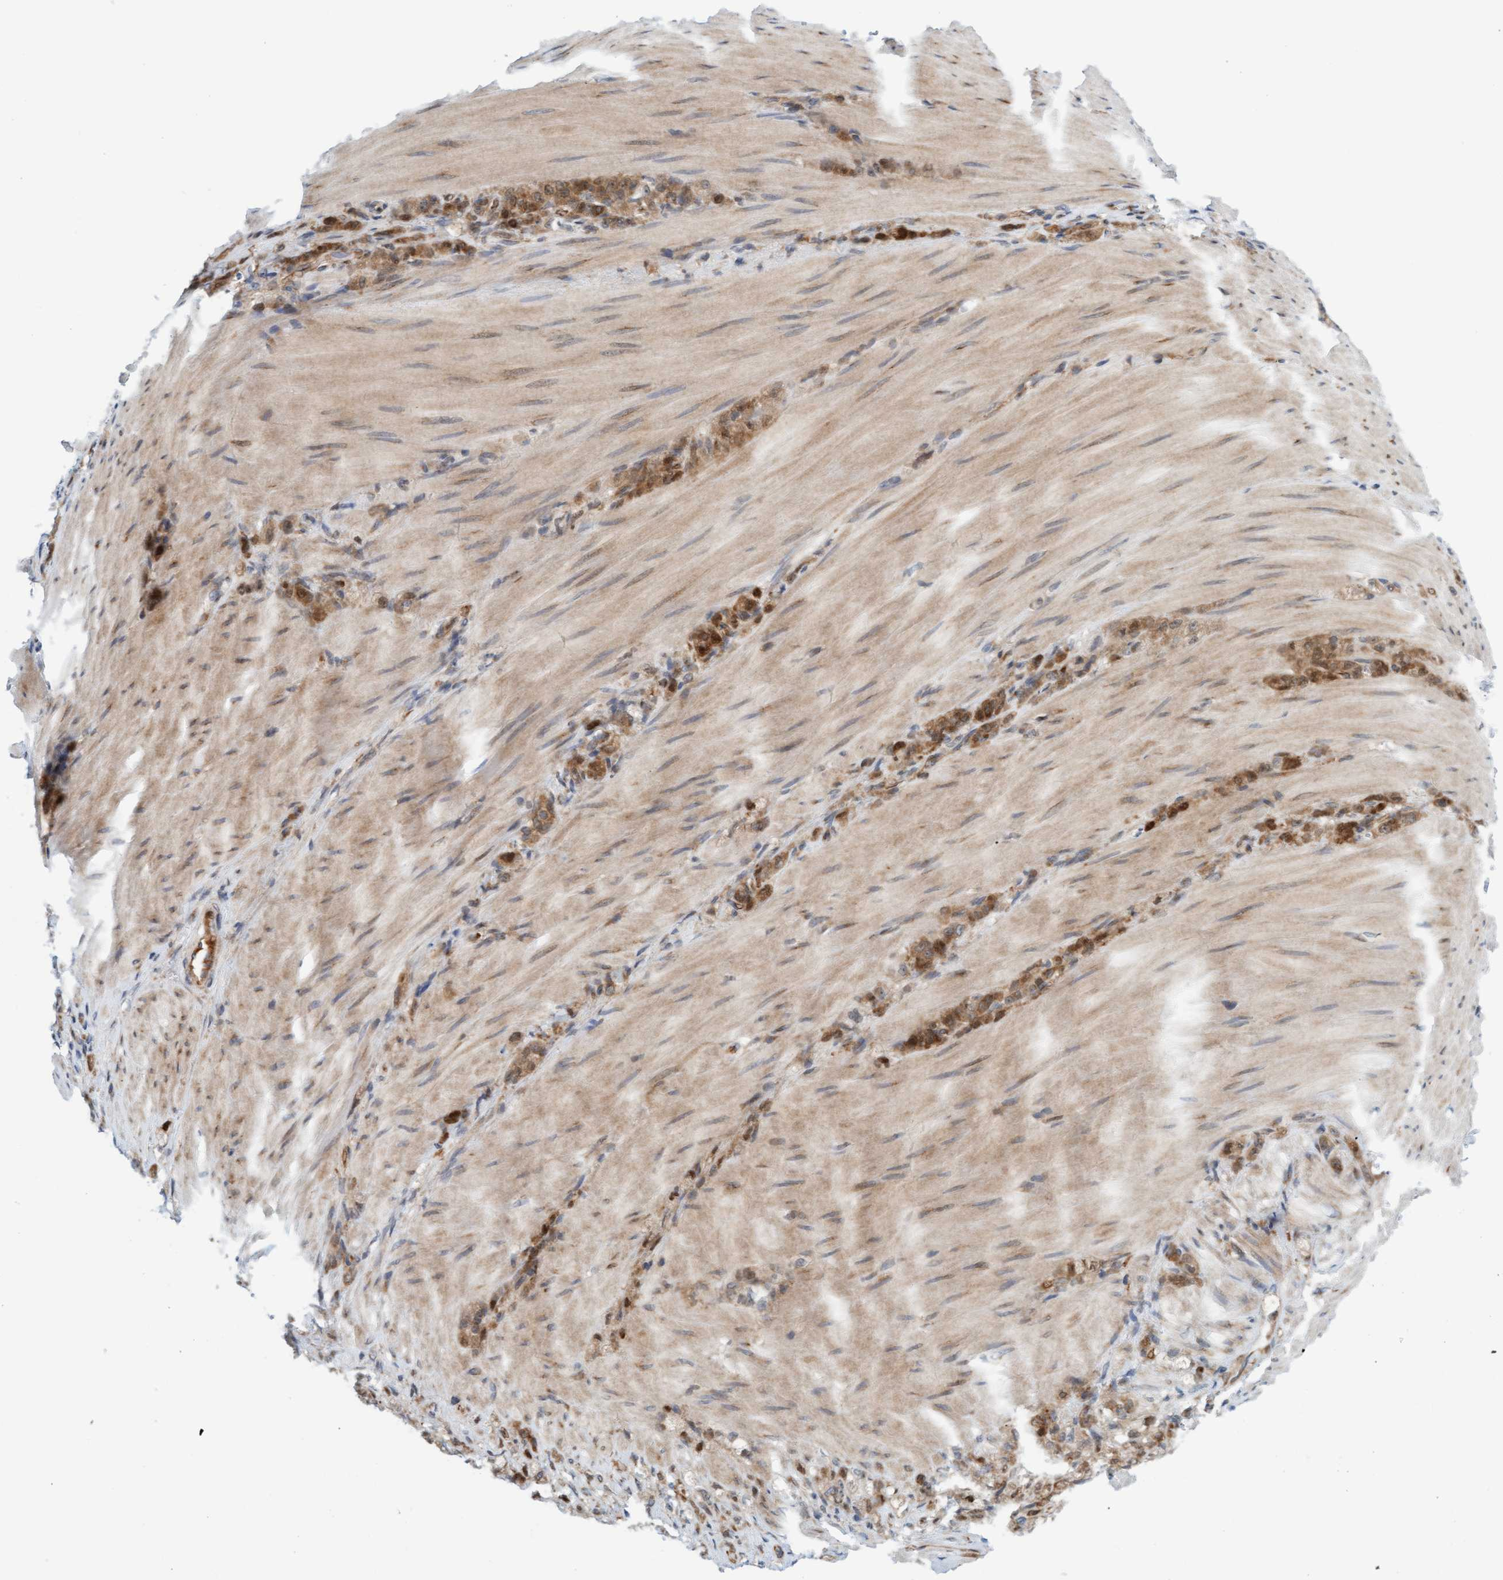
{"staining": {"intensity": "moderate", "quantity": ">75%", "location": "cytoplasmic/membranous,nuclear"}, "tissue": "stomach cancer", "cell_type": "Tumor cells", "image_type": "cancer", "snomed": [{"axis": "morphology", "description": "Normal tissue, NOS"}, {"axis": "morphology", "description": "Adenocarcinoma, NOS"}, {"axis": "topography", "description": "Stomach"}], "caption": "Human adenocarcinoma (stomach) stained with a brown dye shows moderate cytoplasmic/membranous and nuclear positive positivity in approximately >75% of tumor cells.", "gene": "EIF4EBP1", "patient": {"sex": "male", "age": 82}}